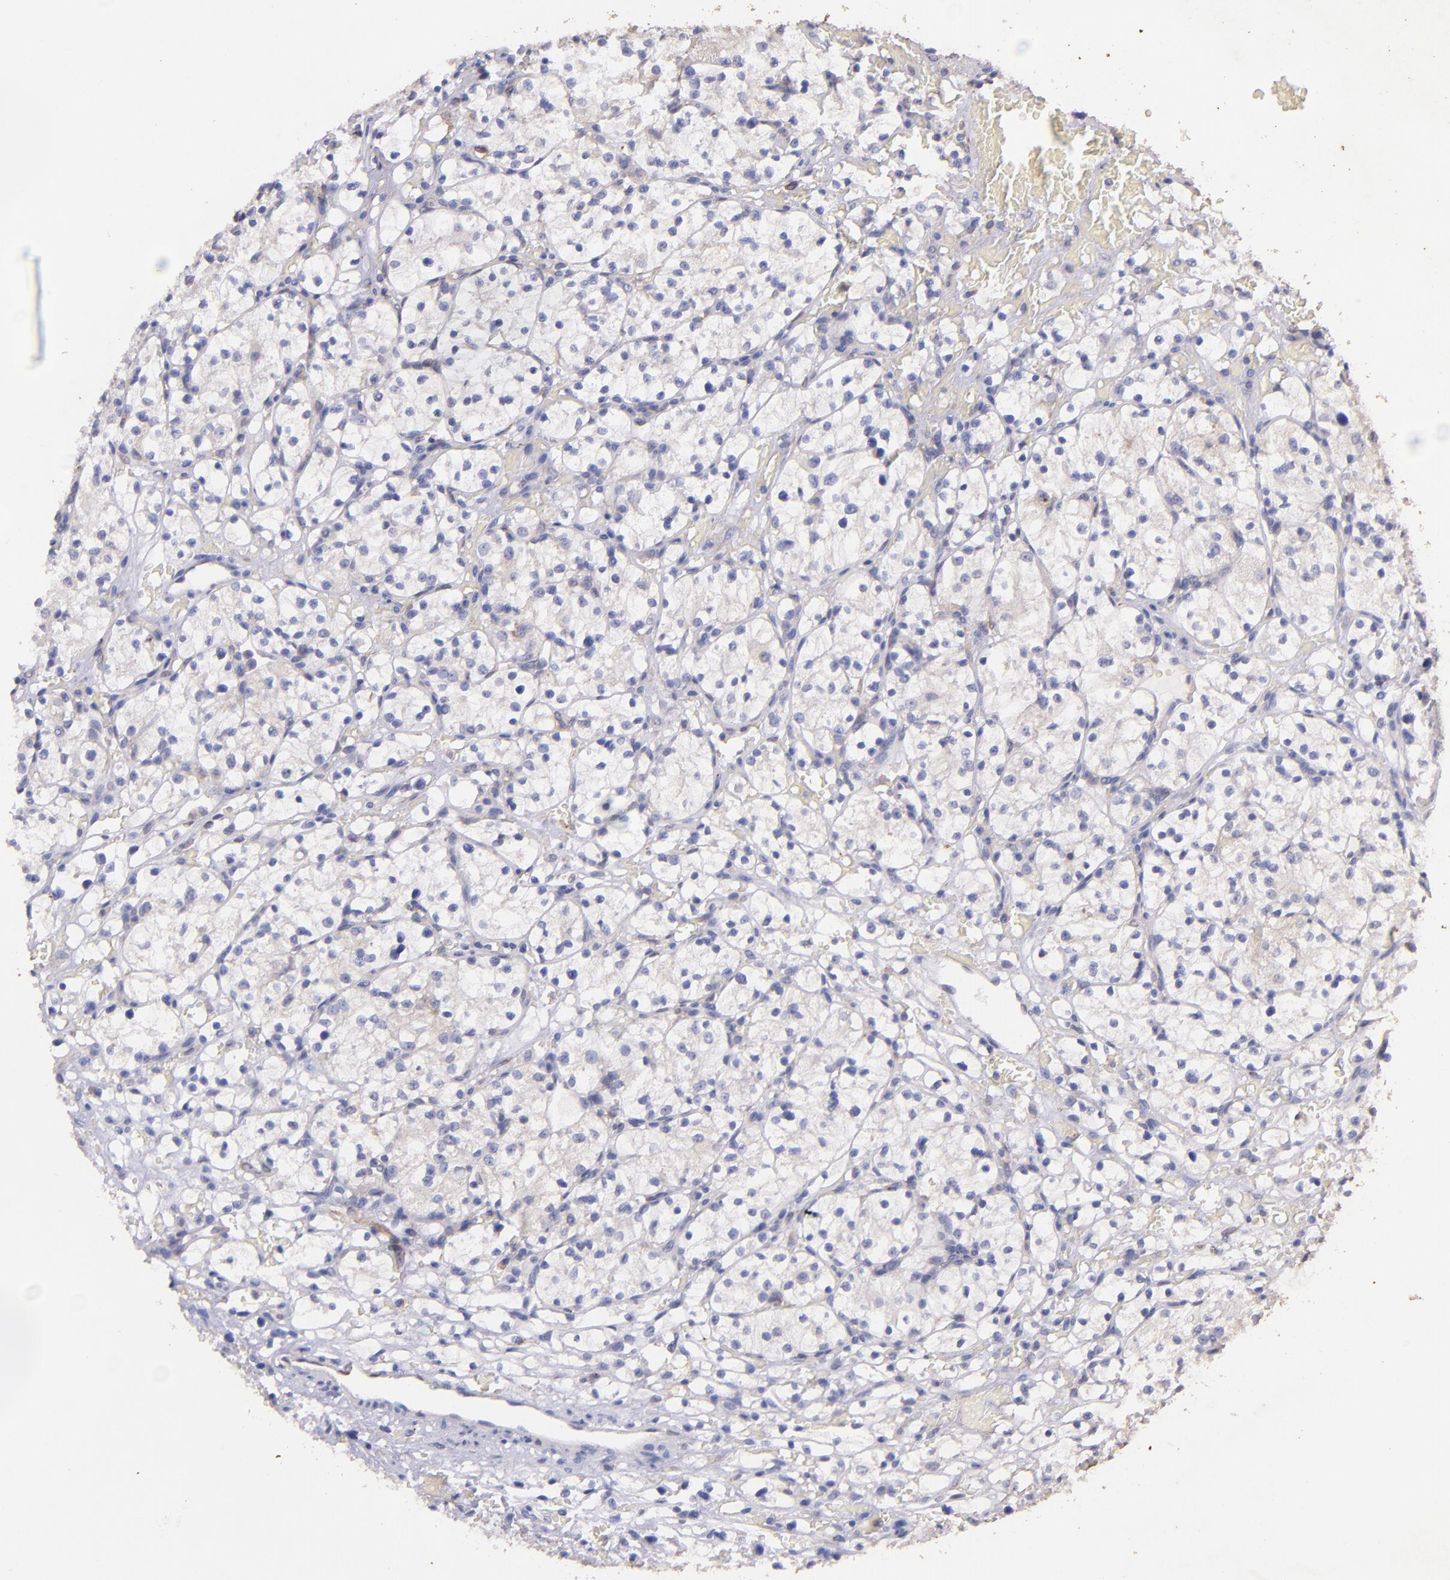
{"staining": {"intensity": "negative", "quantity": "none", "location": "none"}, "tissue": "renal cancer", "cell_type": "Tumor cells", "image_type": "cancer", "snomed": [{"axis": "morphology", "description": "Adenocarcinoma, NOS"}, {"axis": "topography", "description": "Kidney"}], "caption": "The histopathology image demonstrates no significant expression in tumor cells of renal cancer (adenocarcinoma).", "gene": "RET", "patient": {"sex": "female", "age": 60}}